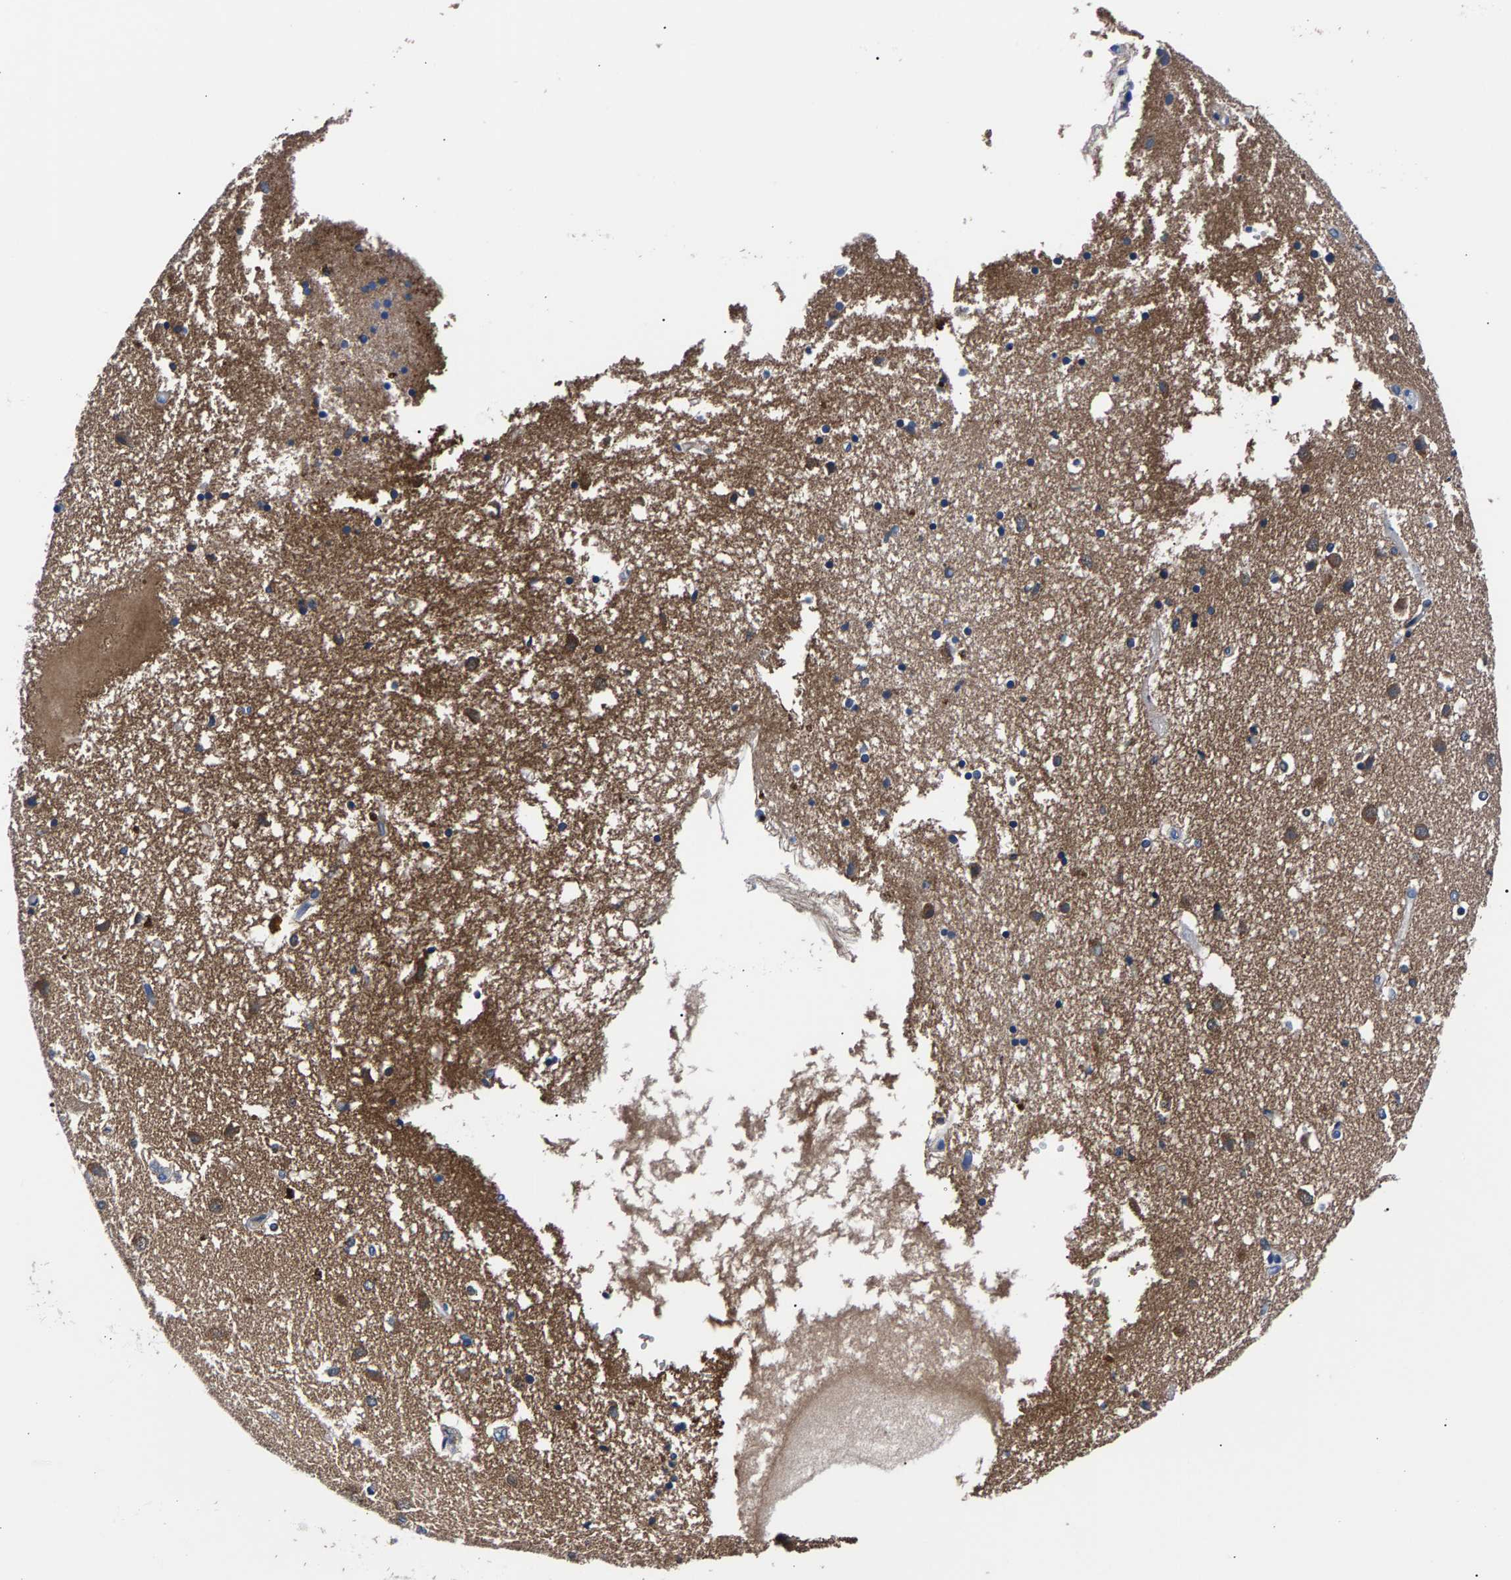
{"staining": {"intensity": "moderate", "quantity": "<25%", "location": "cytoplasmic/membranous"}, "tissue": "caudate", "cell_type": "Glial cells", "image_type": "normal", "snomed": [{"axis": "morphology", "description": "Normal tissue, NOS"}, {"axis": "topography", "description": "Lateral ventricle wall"}], "caption": "This is a micrograph of IHC staining of unremarkable caudate, which shows moderate staining in the cytoplasmic/membranous of glial cells.", "gene": "PHF24", "patient": {"sex": "male", "age": 70}}